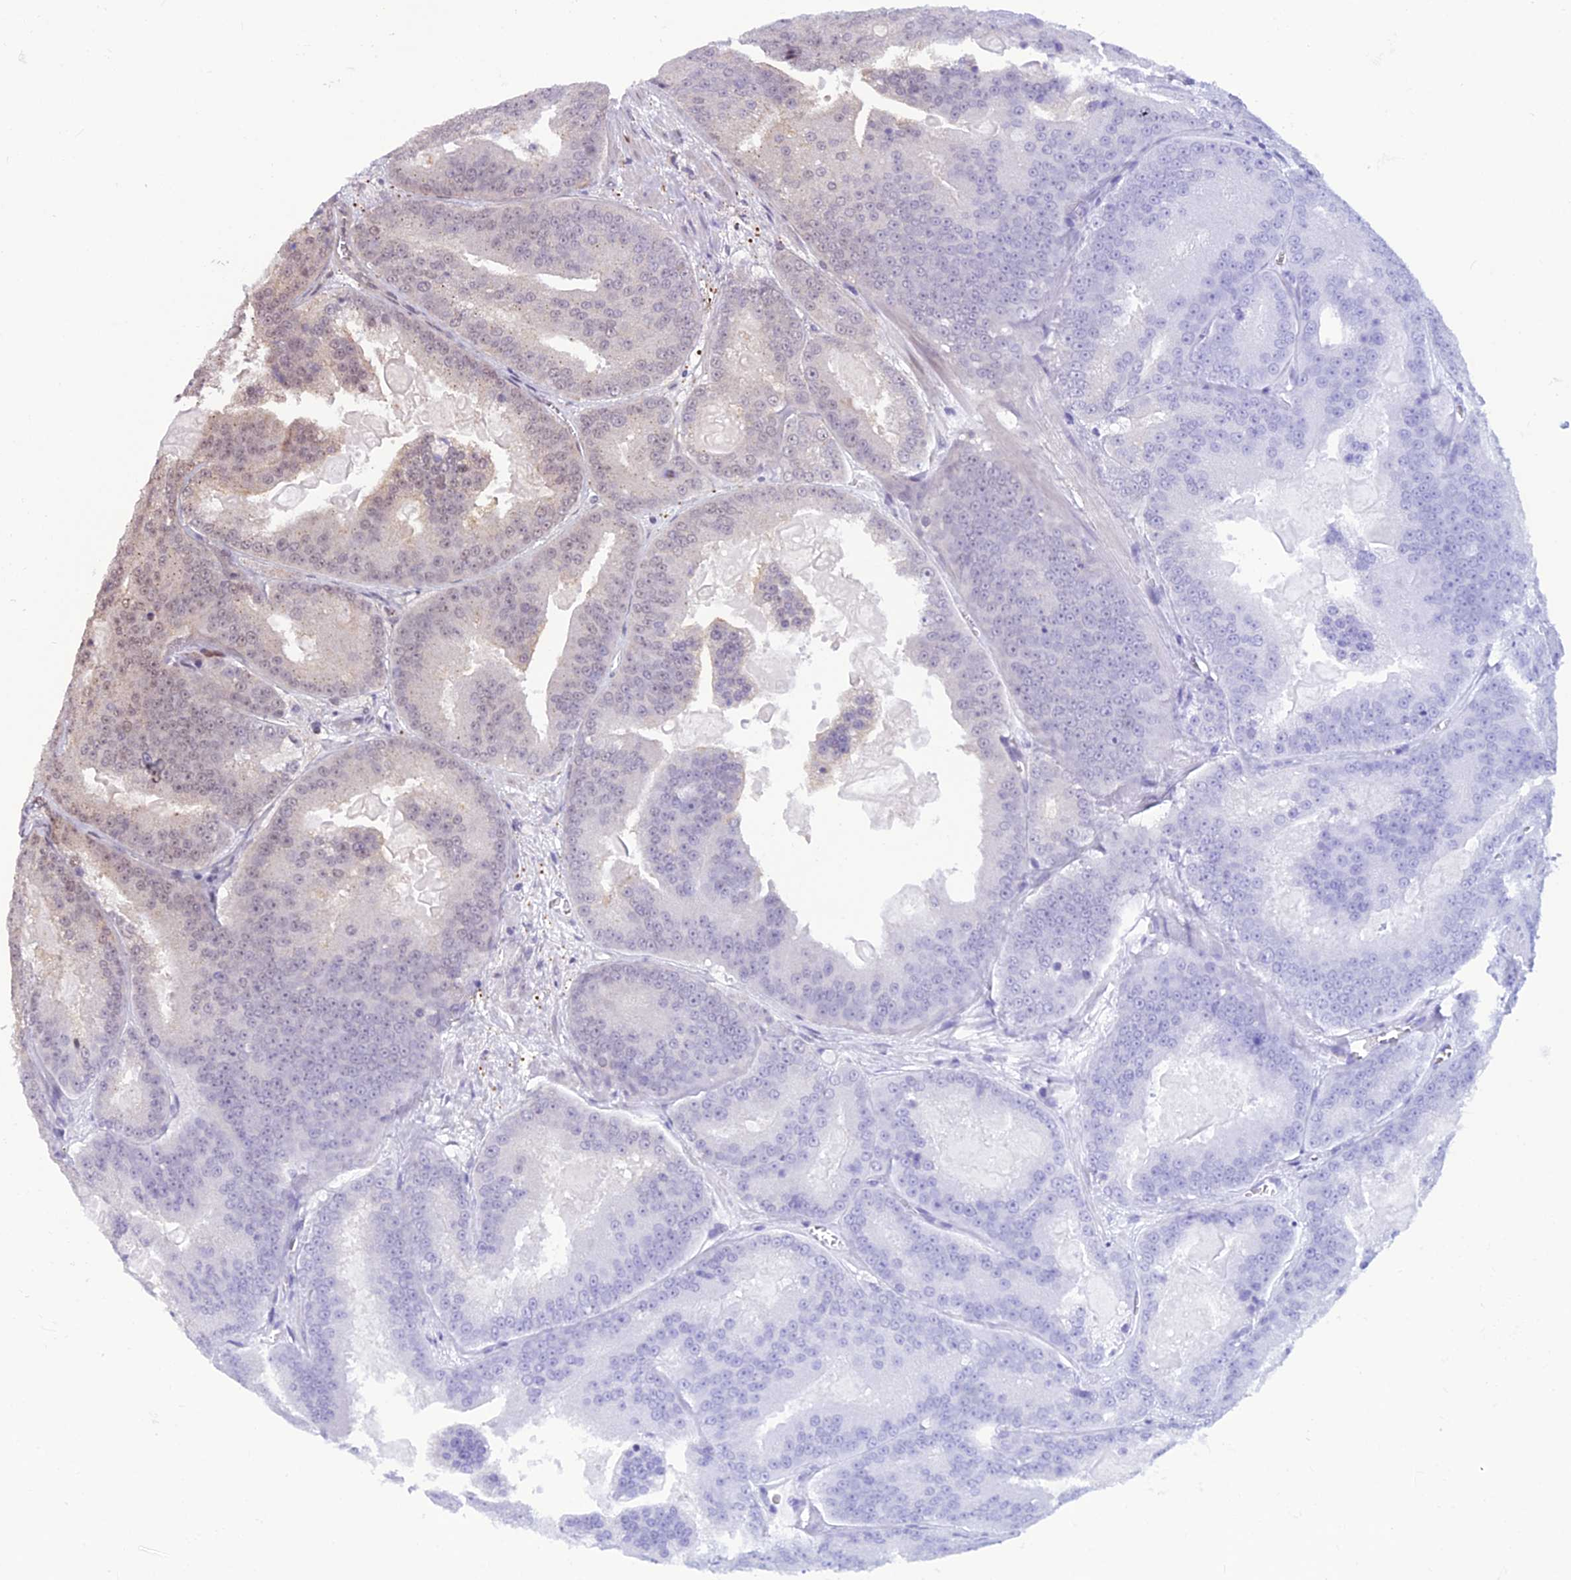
{"staining": {"intensity": "negative", "quantity": "none", "location": "none"}, "tissue": "prostate cancer", "cell_type": "Tumor cells", "image_type": "cancer", "snomed": [{"axis": "morphology", "description": "Adenocarcinoma, High grade"}, {"axis": "topography", "description": "Prostate"}], "caption": "An immunohistochemistry photomicrograph of prostate adenocarcinoma (high-grade) is shown. There is no staining in tumor cells of prostate adenocarcinoma (high-grade).", "gene": "FBRS", "patient": {"sex": "male", "age": 61}}